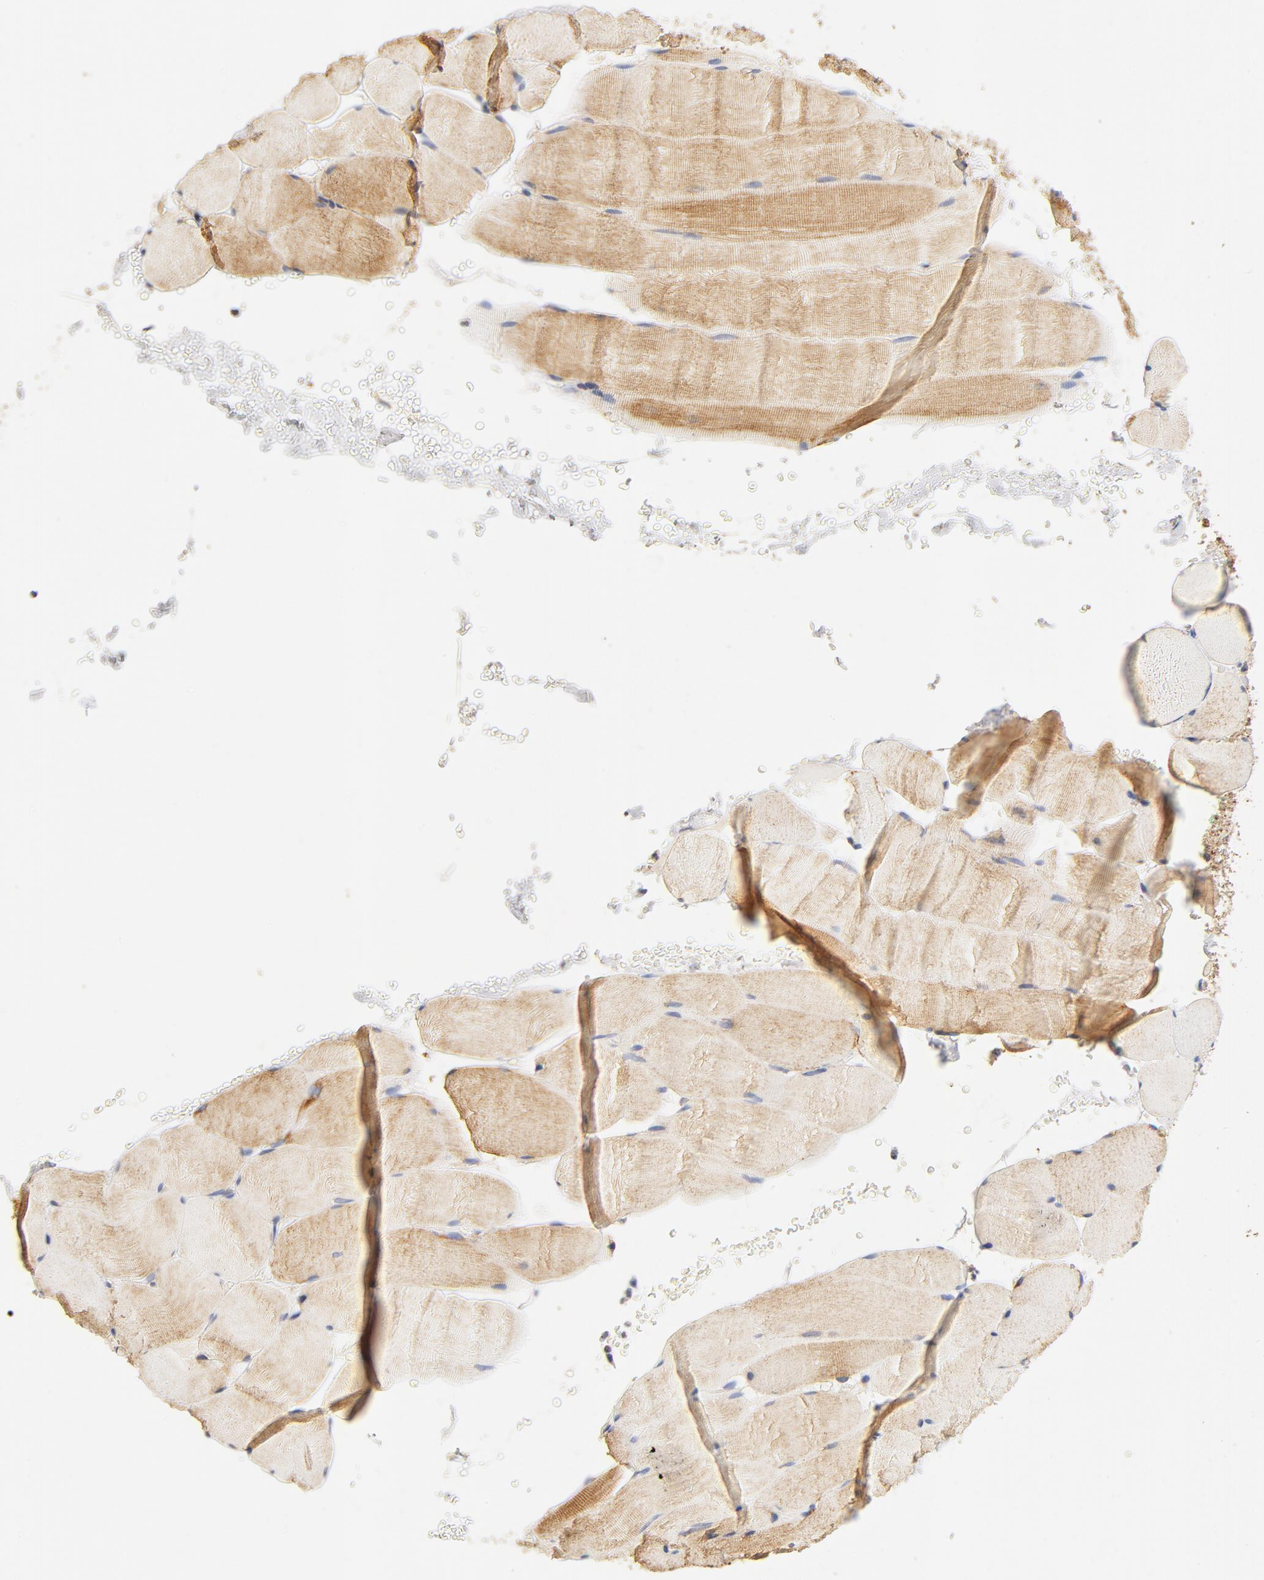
{"staining": {"intensity": "moderate", "quantity": ">75%", "location": "cytoplasmic/membranous"}, "tissue": "skeletal muscle", "cell_type": "Myocytes", "image_type": "normal", "snomed": [{"axis": "morphology", "description": "Normal tissue, NOS"}, {"axis": "topography", "description": "Skeletal muscle"}], "caption": "High-magnification brightfield microscopy of benign skeletal muscle stained with DAB (3,3'-diaminobenzidine) (brown) and counterstained with hematoxylin (blue). myocytes exhibit moderate cytoplasmic/membranous positivity is seen in approximately>75% of cells. The protein is stained brown, and the nuclei are stained in blue (DAB IHC with brightfield microscopy, high magnification).", "gene": "COX4I1", "patient": {"sex": "male", "age": 62}}